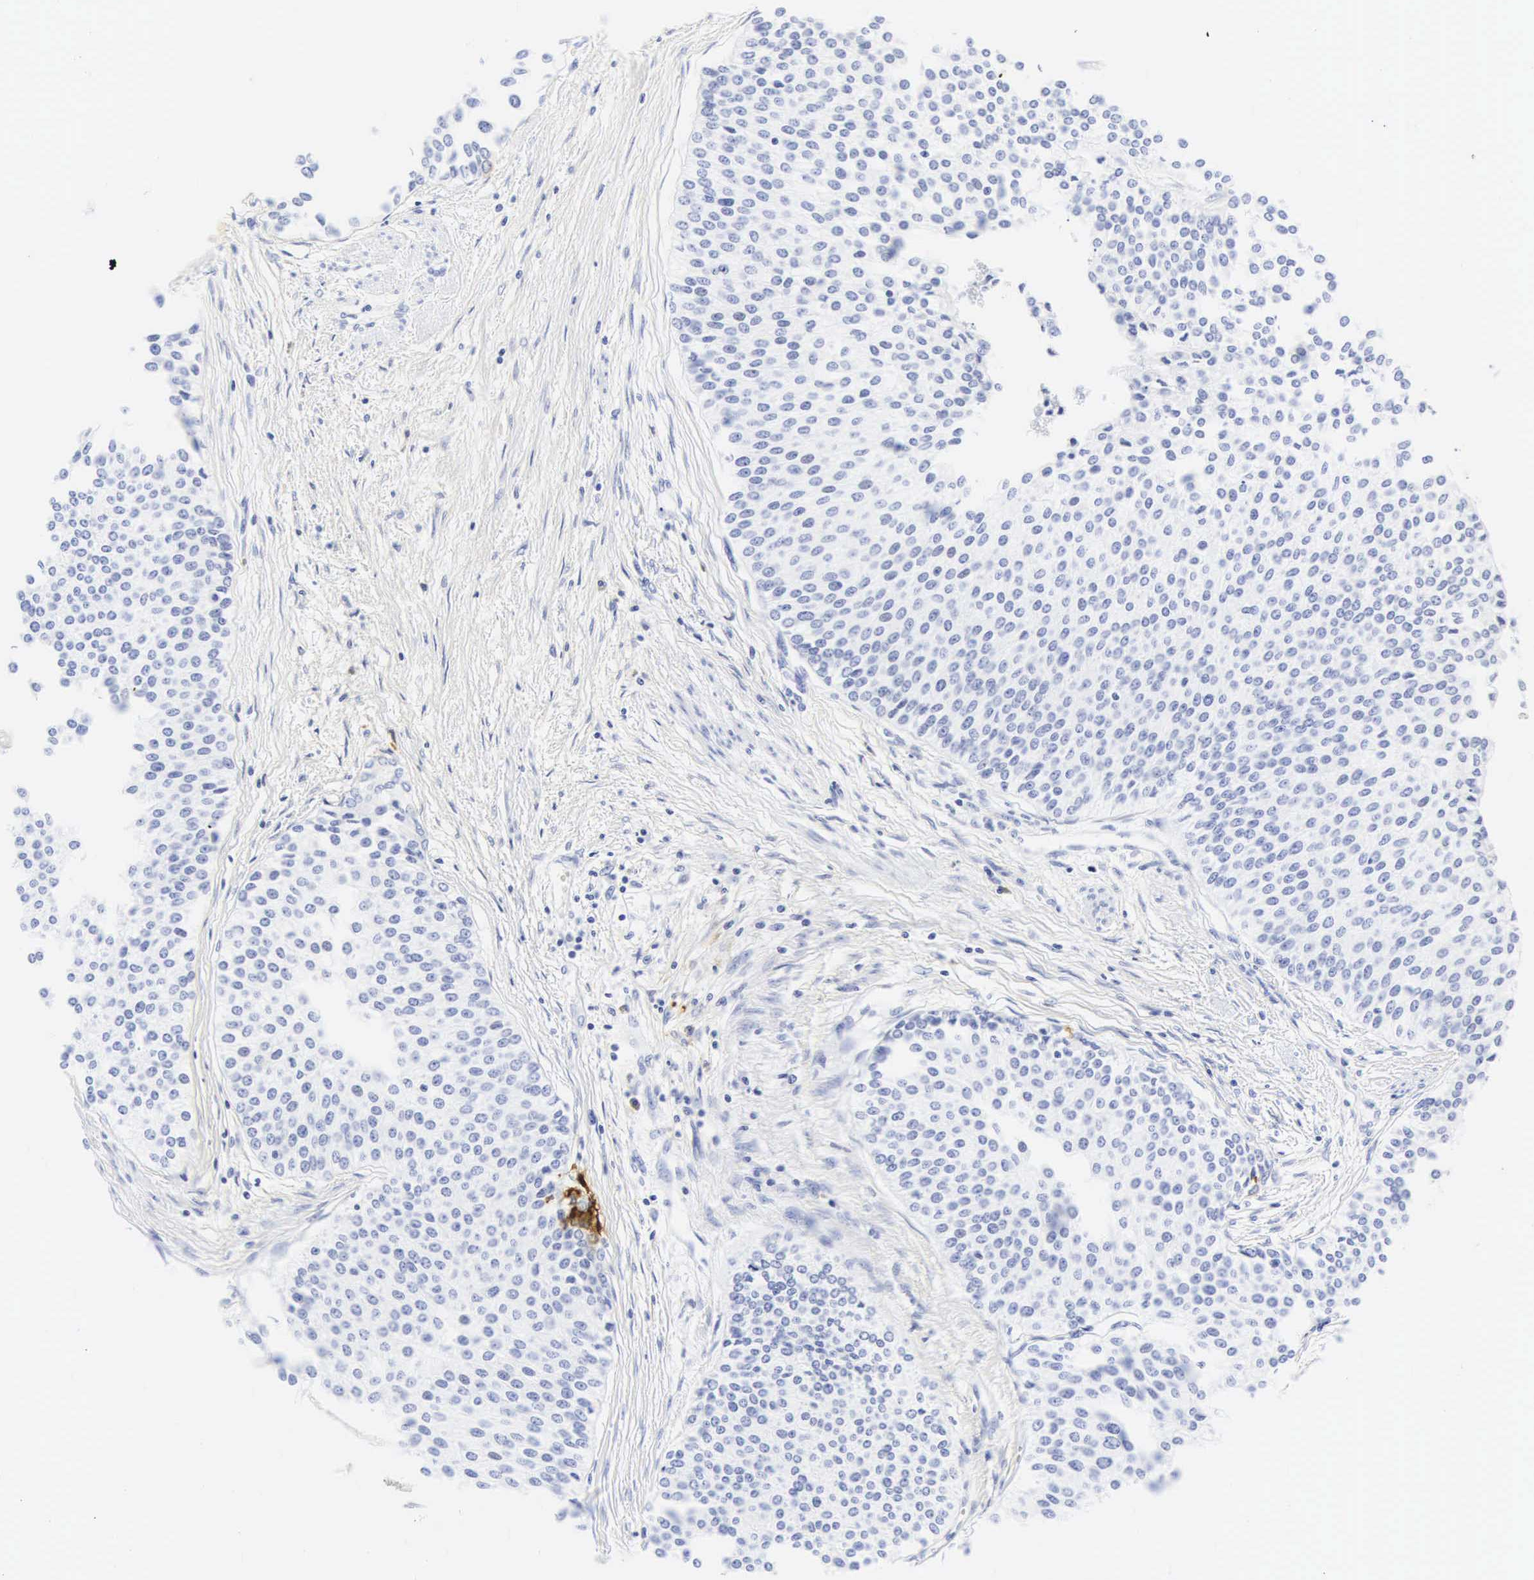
{"staining": {"intensity": "negative", "quantity": "none", "location": "none"}, "tissue": "urothelial cancer", "cell_type": "Tumor cells", "image_type": "cancer", "snomed": [{"axis": "morphology", "description": "Urothelial carcinoma, Low grade"}, {"axis": "topography", "description": "Urinary bladder"}], "caption": "IHC micrograph of neoplastic tissue: human urothelial carcinoma (low-grade) stained with DAB exhibits no significant protein positivity in tumor cells.", "gene": "CGB3", "patient": {"sex": "female", "age": 73}}